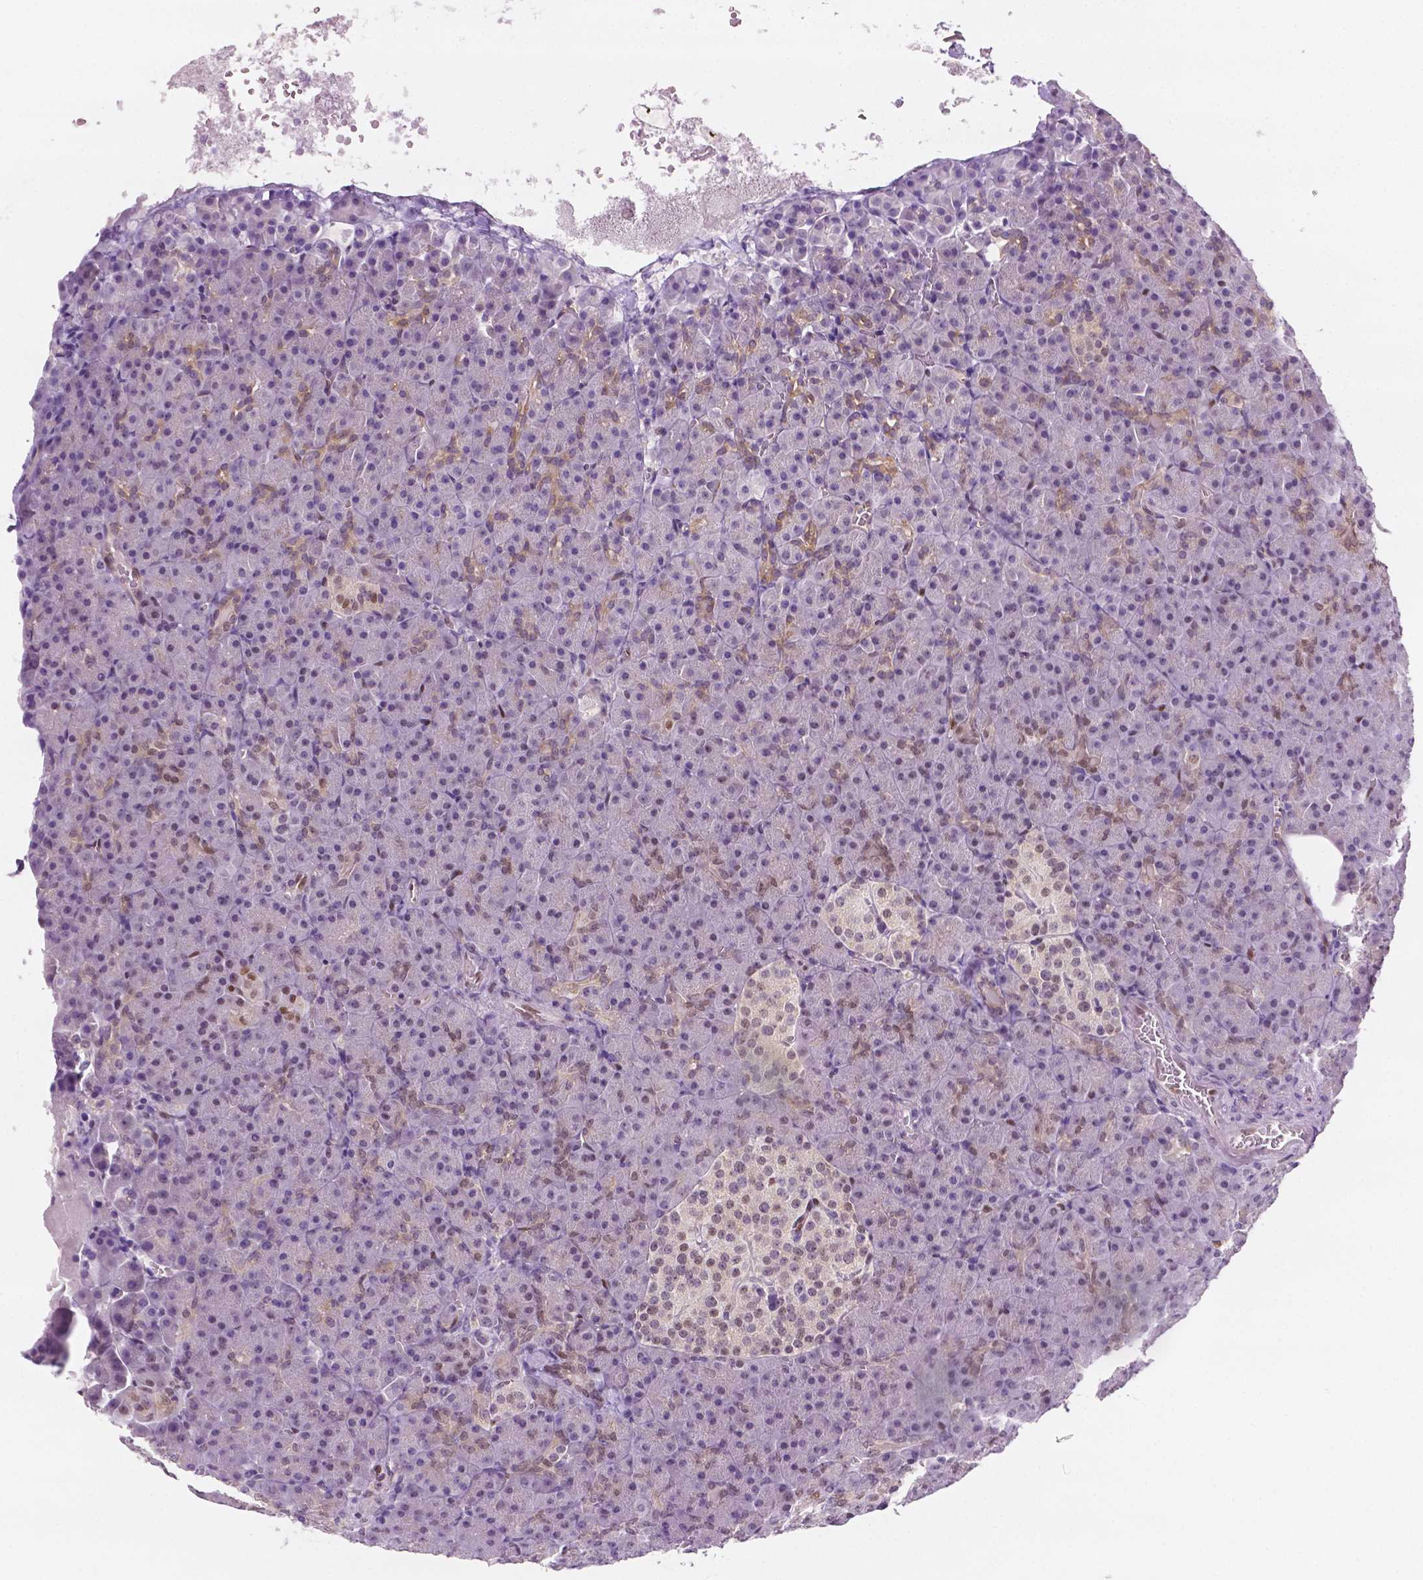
{"staining": {"intensity": "weak", "quantity": "25%-75%", "location": "nuclear"}, "tissue": "pancreas", "cell_type": "Exocrine glandular cells", "image_type": "normal", "snomed": [{"axis": "morphology", "description": "Normal tissue, NOS"}, {"axis": "topography", "description": "Pancreas"}], "caption": "An image showing weak nuclear expression in approximately 25%-75% of exocrine glandular cells in unremarkable pancreas, as visualized by brown immunohistochemical staining.", "gene": "ERF", "patient": {"sex": "female", "age": 74}}